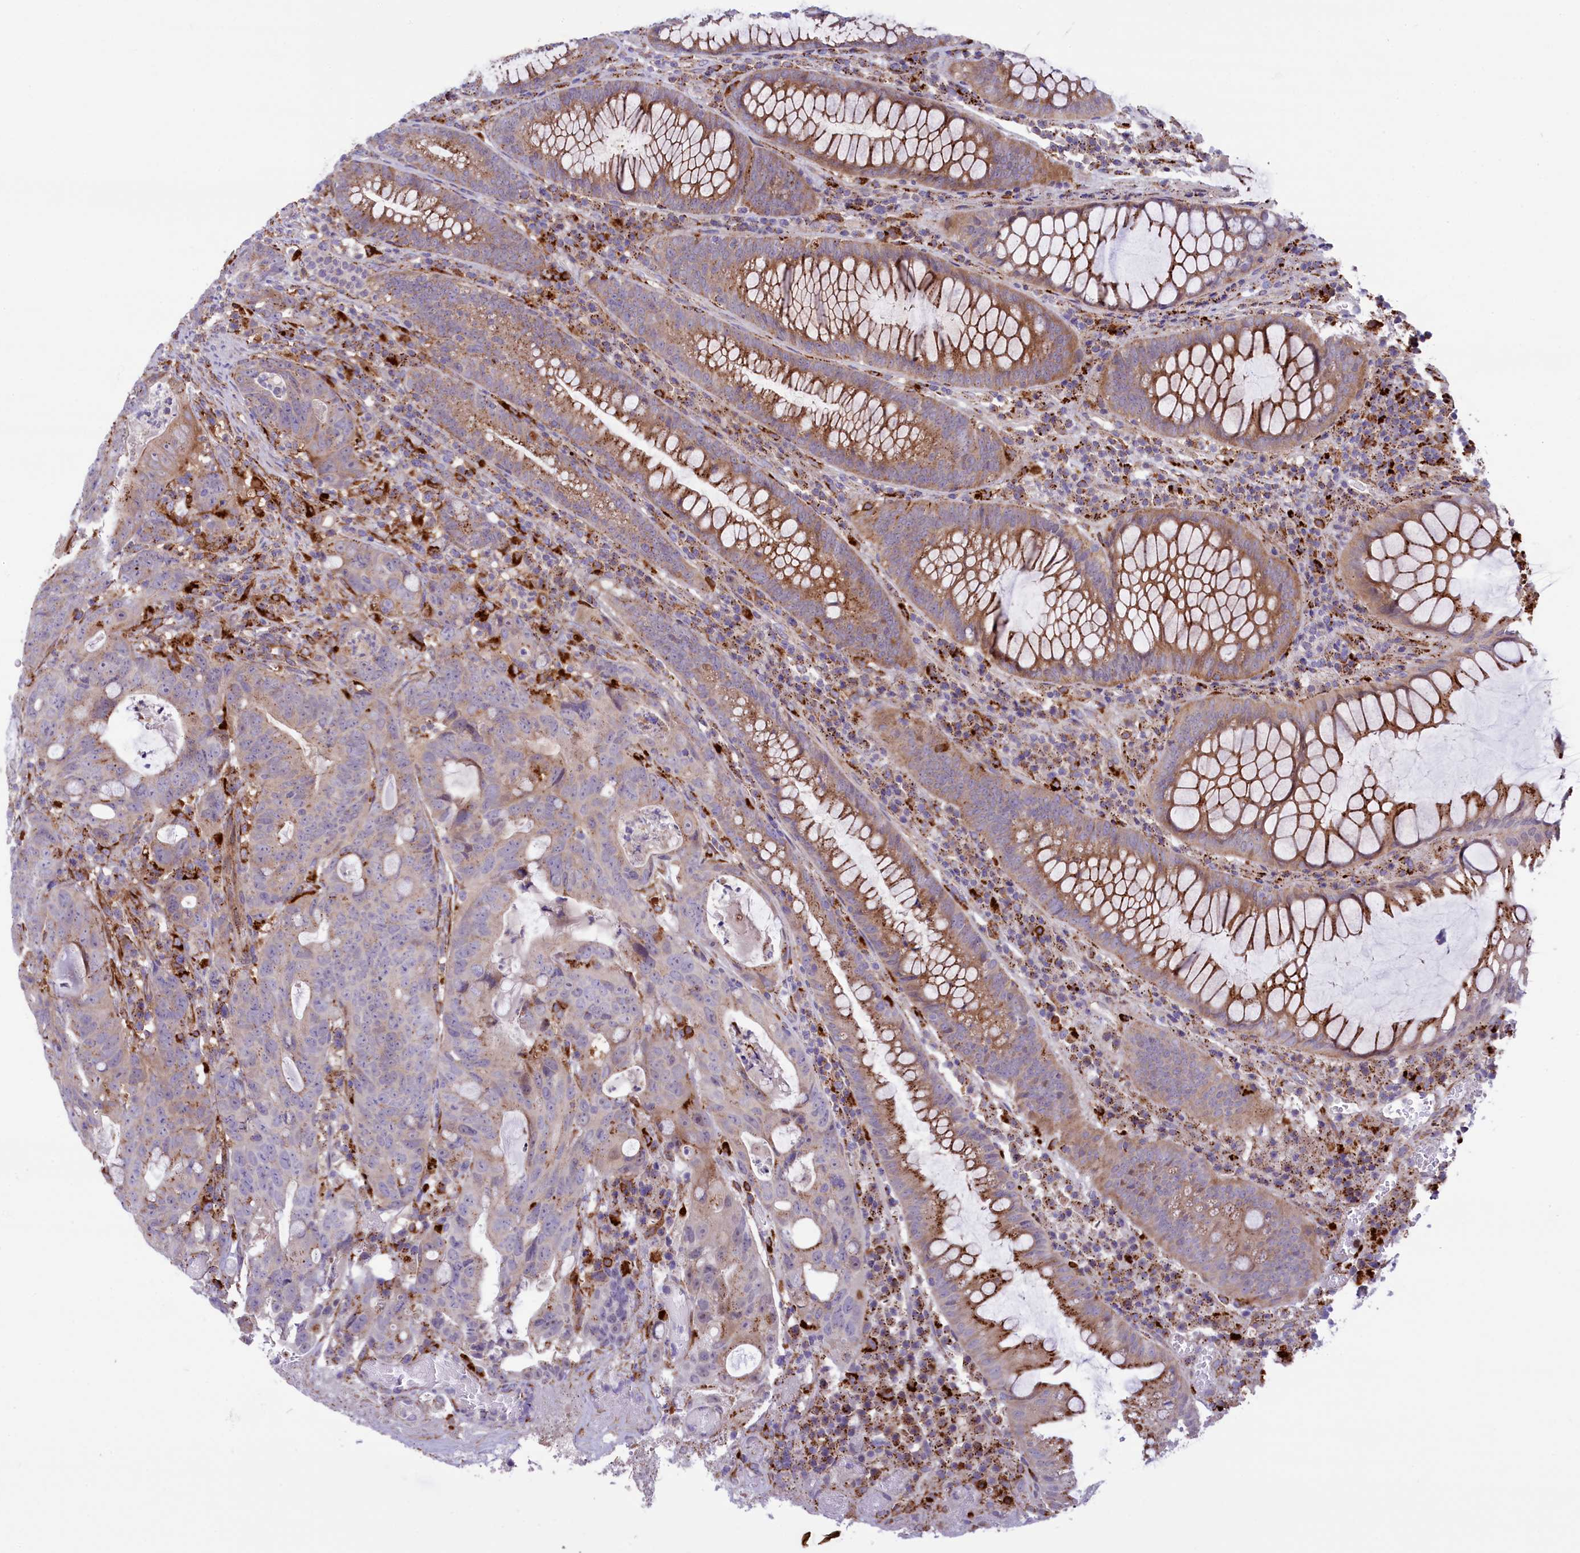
{"staining": {"intensity": "weak", "quantity": "25%-75%", "location": "cytoplasmic/membranous"}, "tissue": "colorectal cancer", "cell_type": "Tumor cells", "image_type": "cancer", "snomed": [{"axis": "morphology", "description": "Adenocarcinoma, NOS"}, {"axis": "topography", "description": "Colon"}], "caption": "A low amount of weak cytoplasmic/membranous expression is present in about 25%-75% of tumor cells in colorectal cancer tissue. (DAB IHC with brightfield microscopy, high magnification).", "gene": "MAN2B1", "patient": {"sex": "female", "age": 82}}